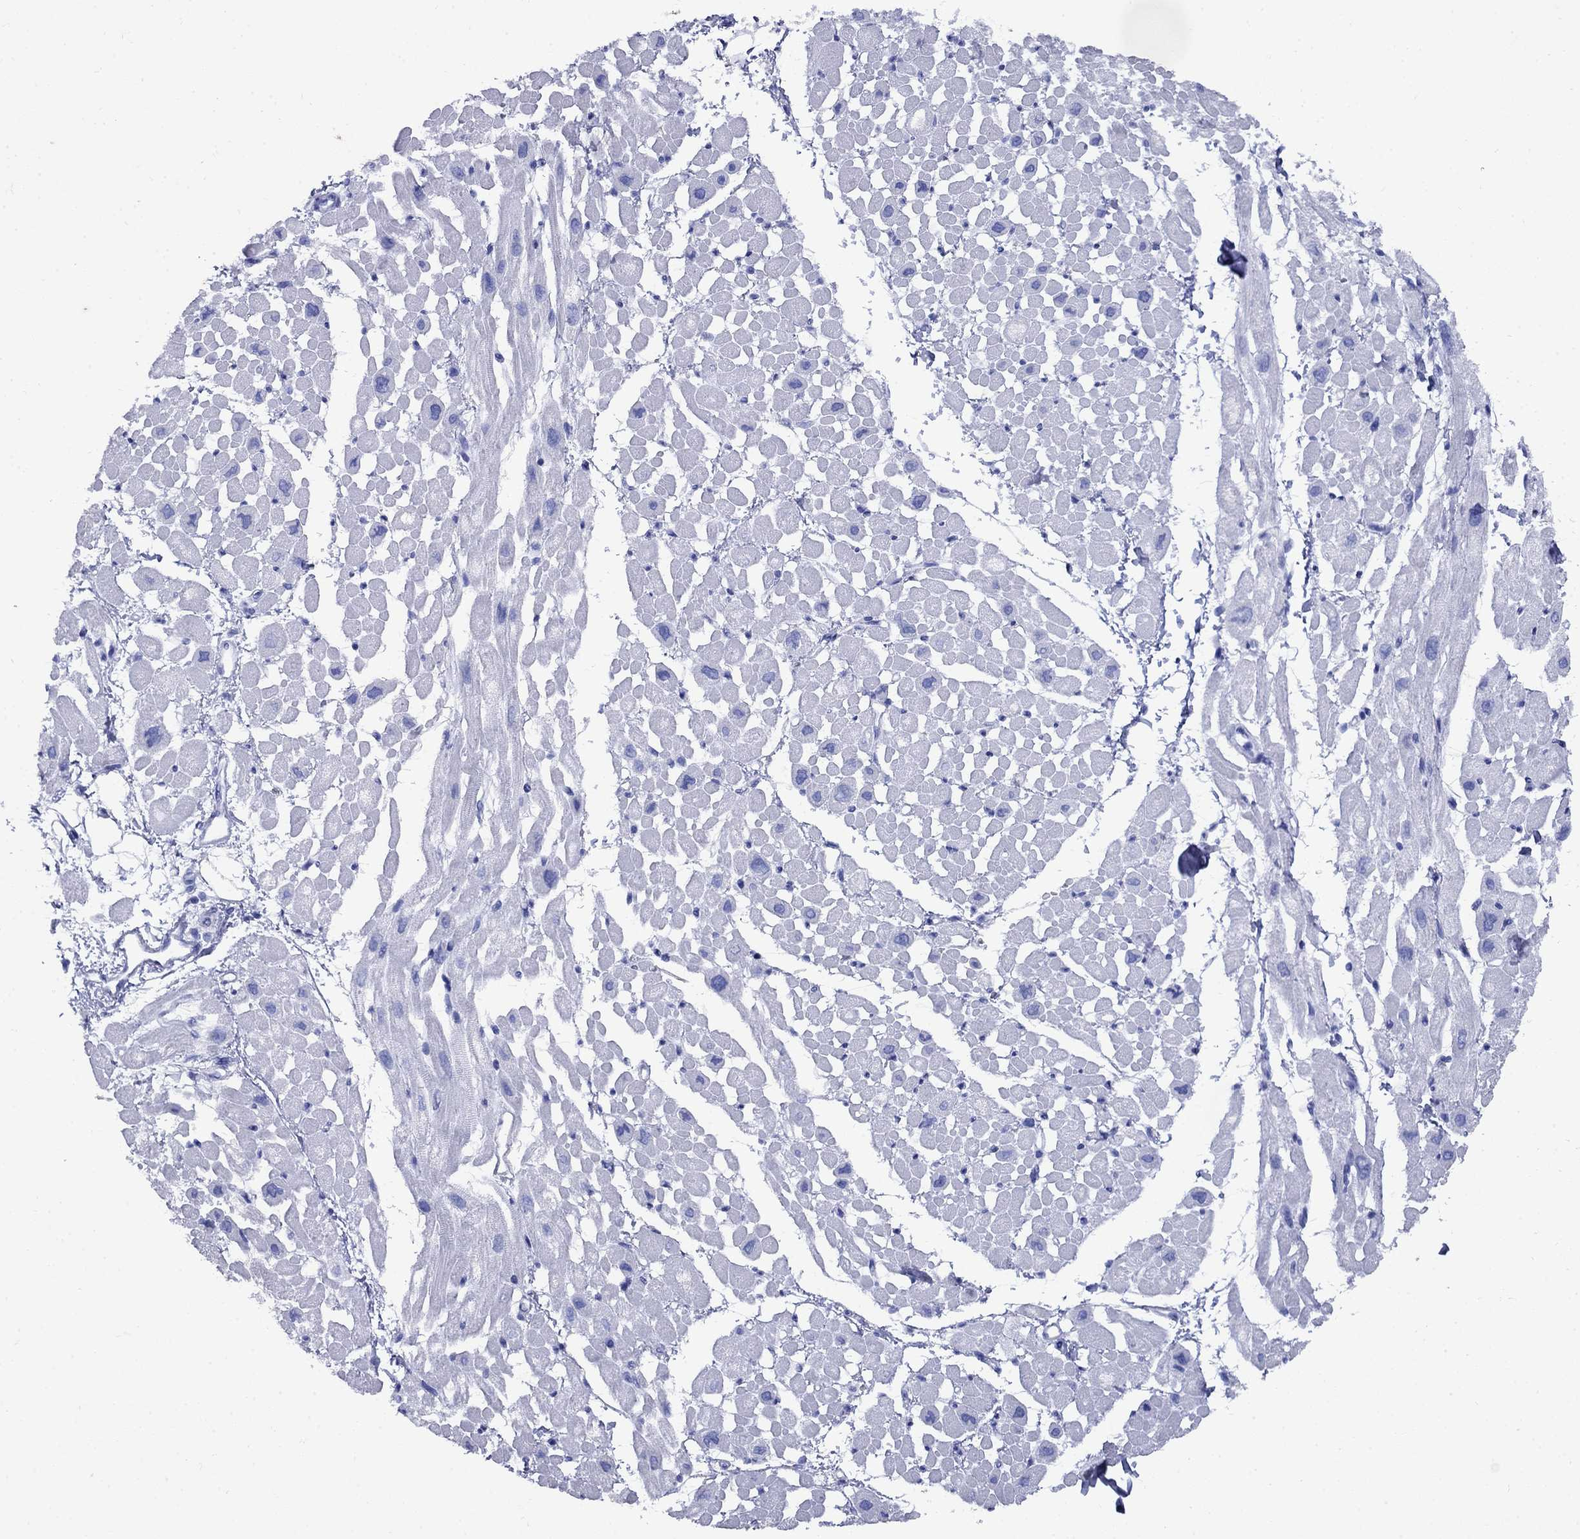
{"staining": {"intensity": "negative", "quantity": "none", "location": "none"}, "tissue": "heart muscle", "cell_type": "Cardiomyocytes", "image_type": "normal", "snomed": [{"axis": "morphology", "description": "Normal tissue, NOS"}, {"axis": "topography", "description": "Heart"}], "caption": "IHC photomicrograph of normal heart muscle stained for a protein (brown), which displays no staining in cardiomyocytes. (IHC, brightfield microscopy, high magnification).", "gene": "CD1A", "patient": {"sex": "male", "age": 66}}